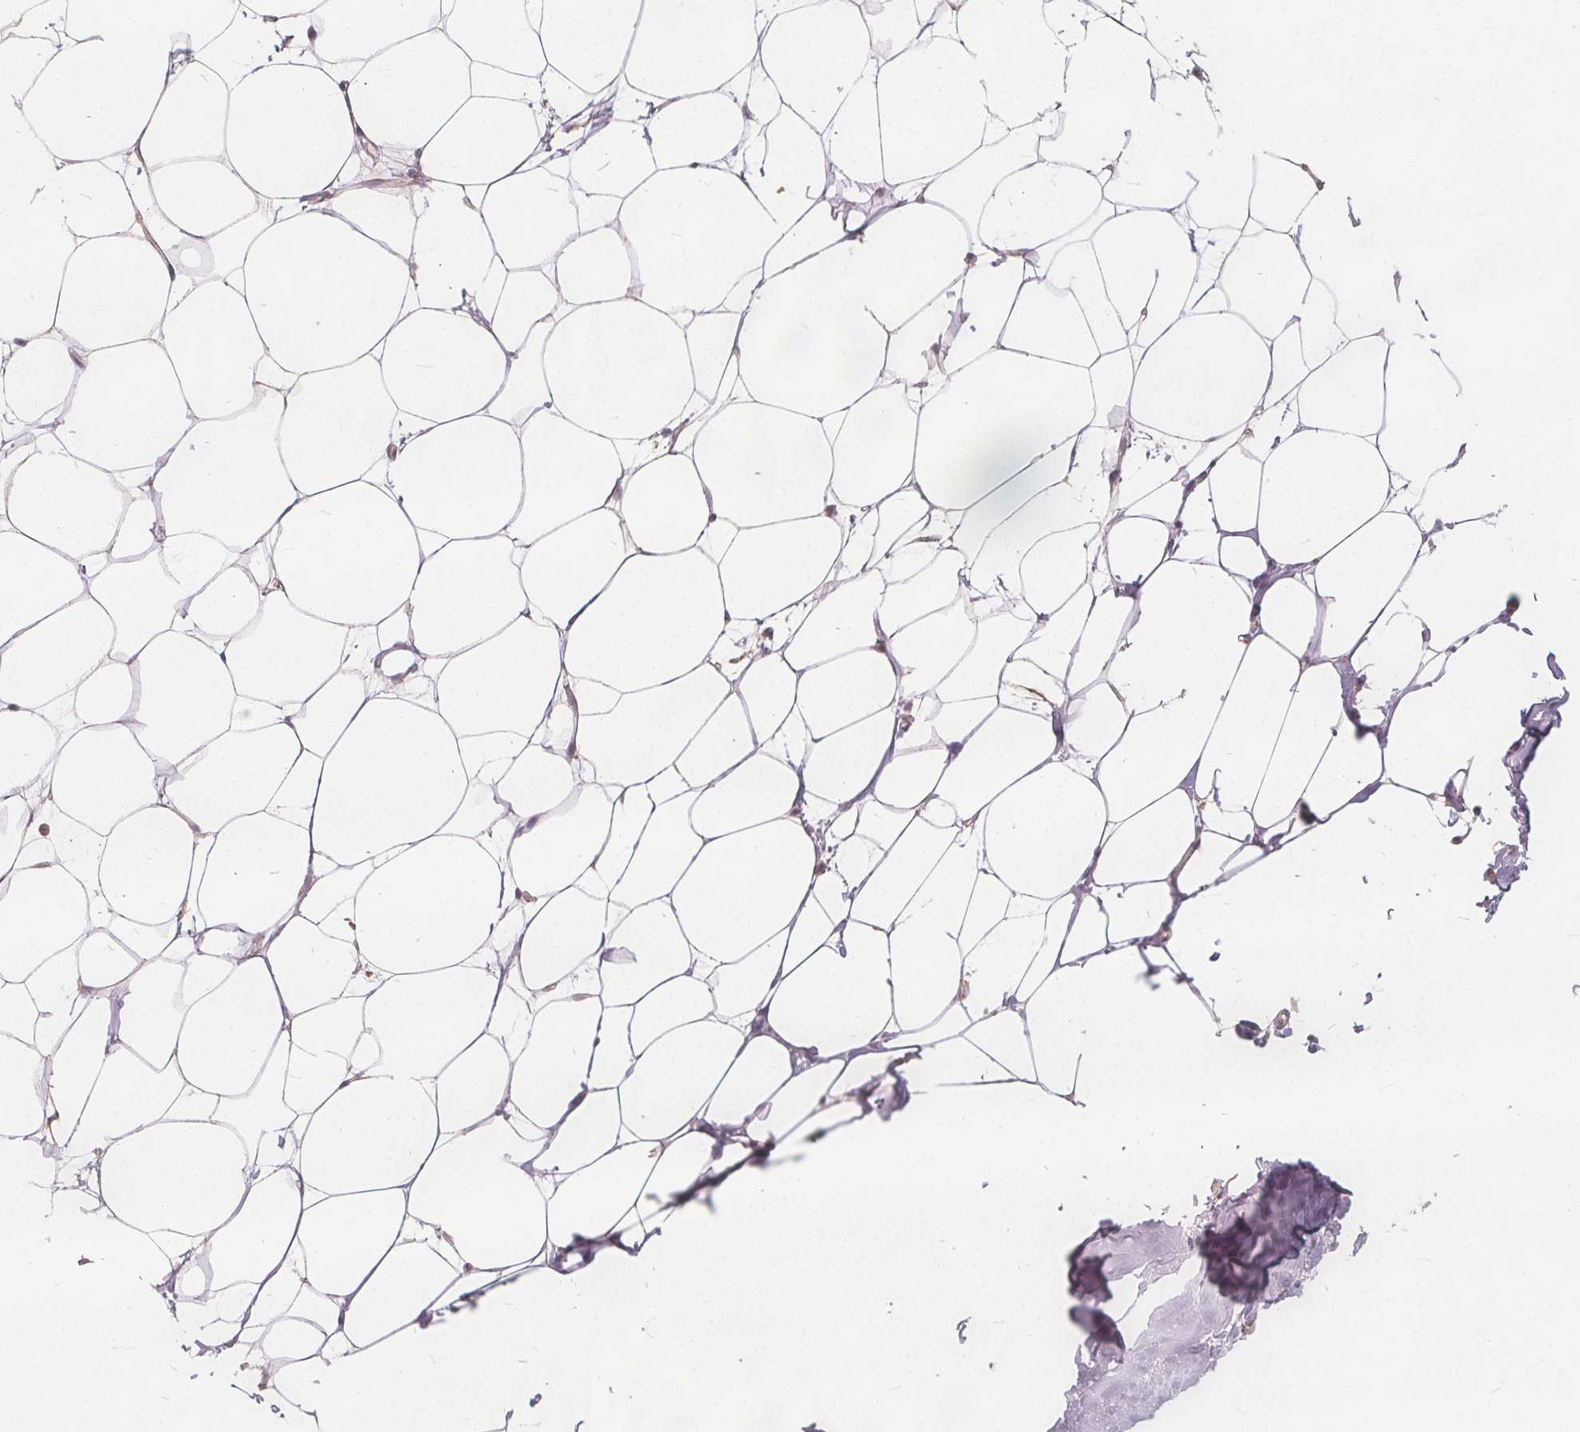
{"staining": {"intensity": "negative", "quantity": "none", "location": "none"}, "tissue": "breast", "cell_type": "Adipocytes", "image_type": "normal", "snomed": [{"axis": "morphology", "description": "Normal tissue, NOS"}, {"axis": "topography", "description": "Breast"}], "caption": "Histopathology image shows no significant protein positivity in adipocytes of unremarkable breast.", "gene": "PTPRT", "patient": {"sex": "female", "age": 27}}